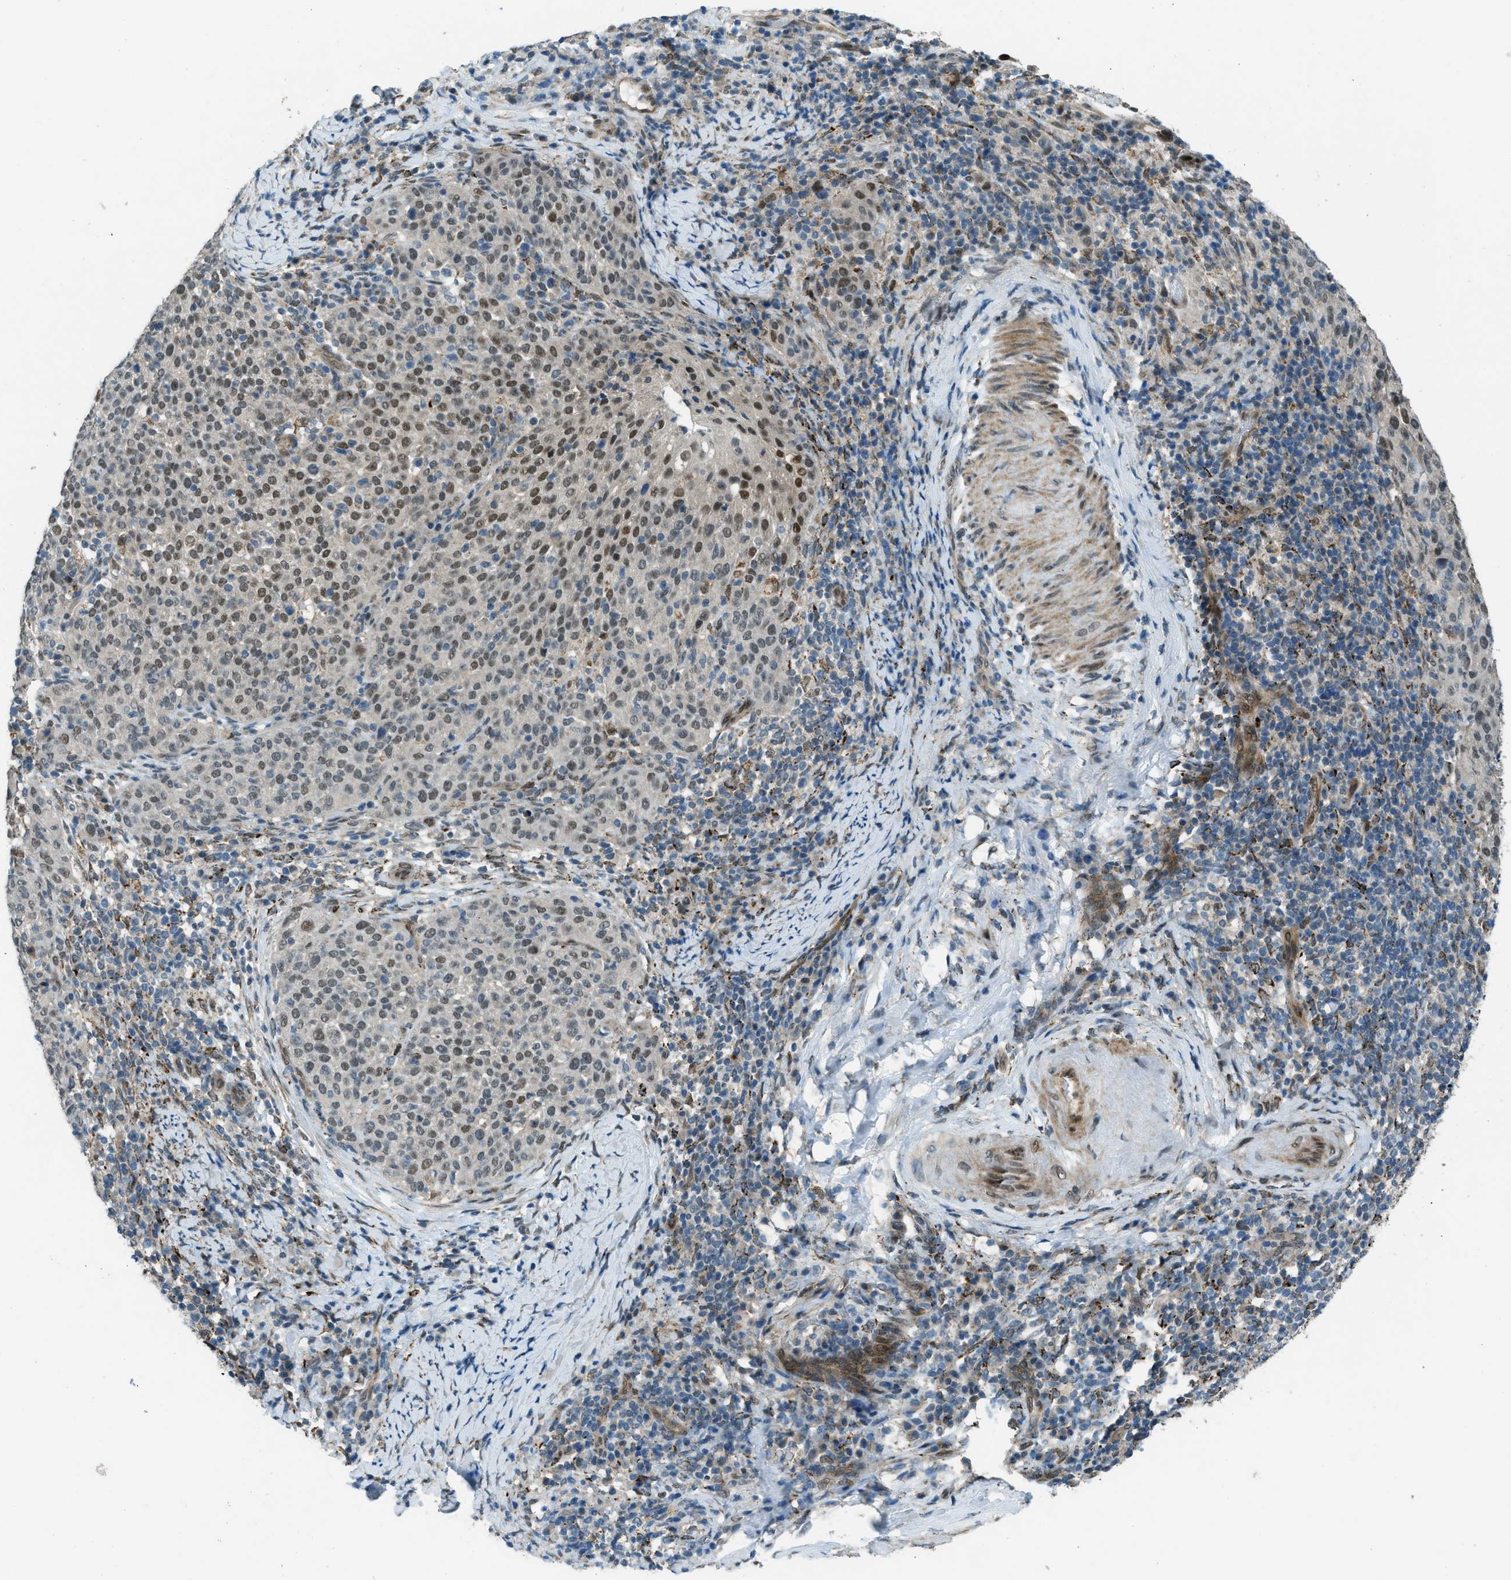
{"staining": {"intensity": "moderate", "quantity": "25%-75%", "location": "nuclear"}, "tissue": "cervical cancer", "cell_type": "Tumor cells", "image_type": "cancer", "snomed": [{"axis": "morphology", "description": "Squamous cell carcinoma, NOS"}, {"axis": "topography", "description": "Cervix"}], "caption": "Cervical cancer (squamous cell carcinoma) stained with a brown dye exhibits moderate nuclear positive staining in approximately 25%-75% of tumor cells.", "gene": "NPEPL1", "patient": {"sex": "female", "age": 51}}